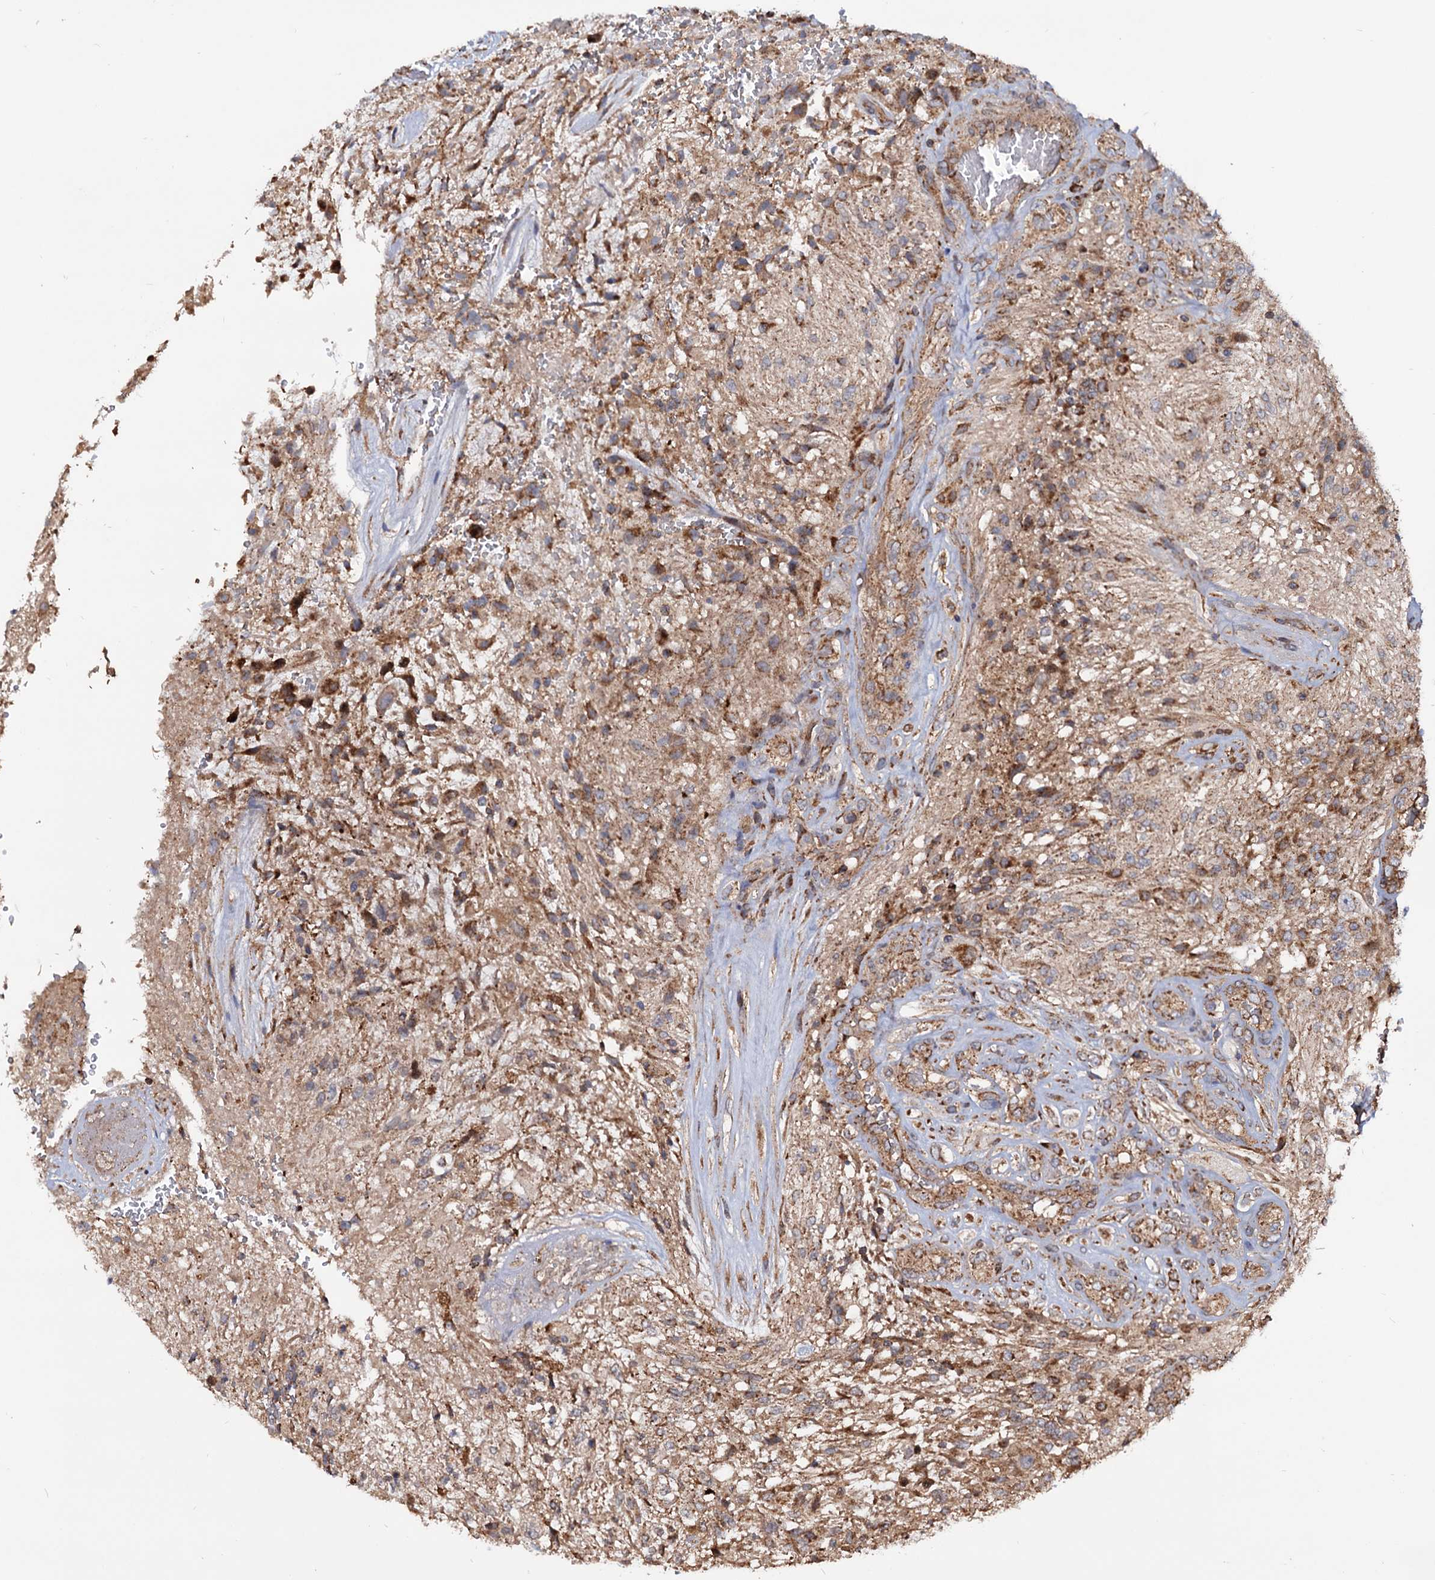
{"staining": {"intensity": "moderate", "quantity": "25%-75%", "location": "cytoplasmic/membranous"}, "tissue": "glioma", "cell_type": "Tumor cells", "image_type": "cancer", "snomed": [{"axis": "morphology", "description": "Glioma, malignant, High grade"}, {"axis": "topography", "description": "Brain"}], "caption": "A histopathology image of human malignant high-grade glioma stained for a protein demonstrates moderate cytoplasmic/membranous brown staining in tumor cells. (IHC, brightfield microscopy, high magnification).", "gene": "MRPL42", "patient": {"sex": "male", "age": 56}}